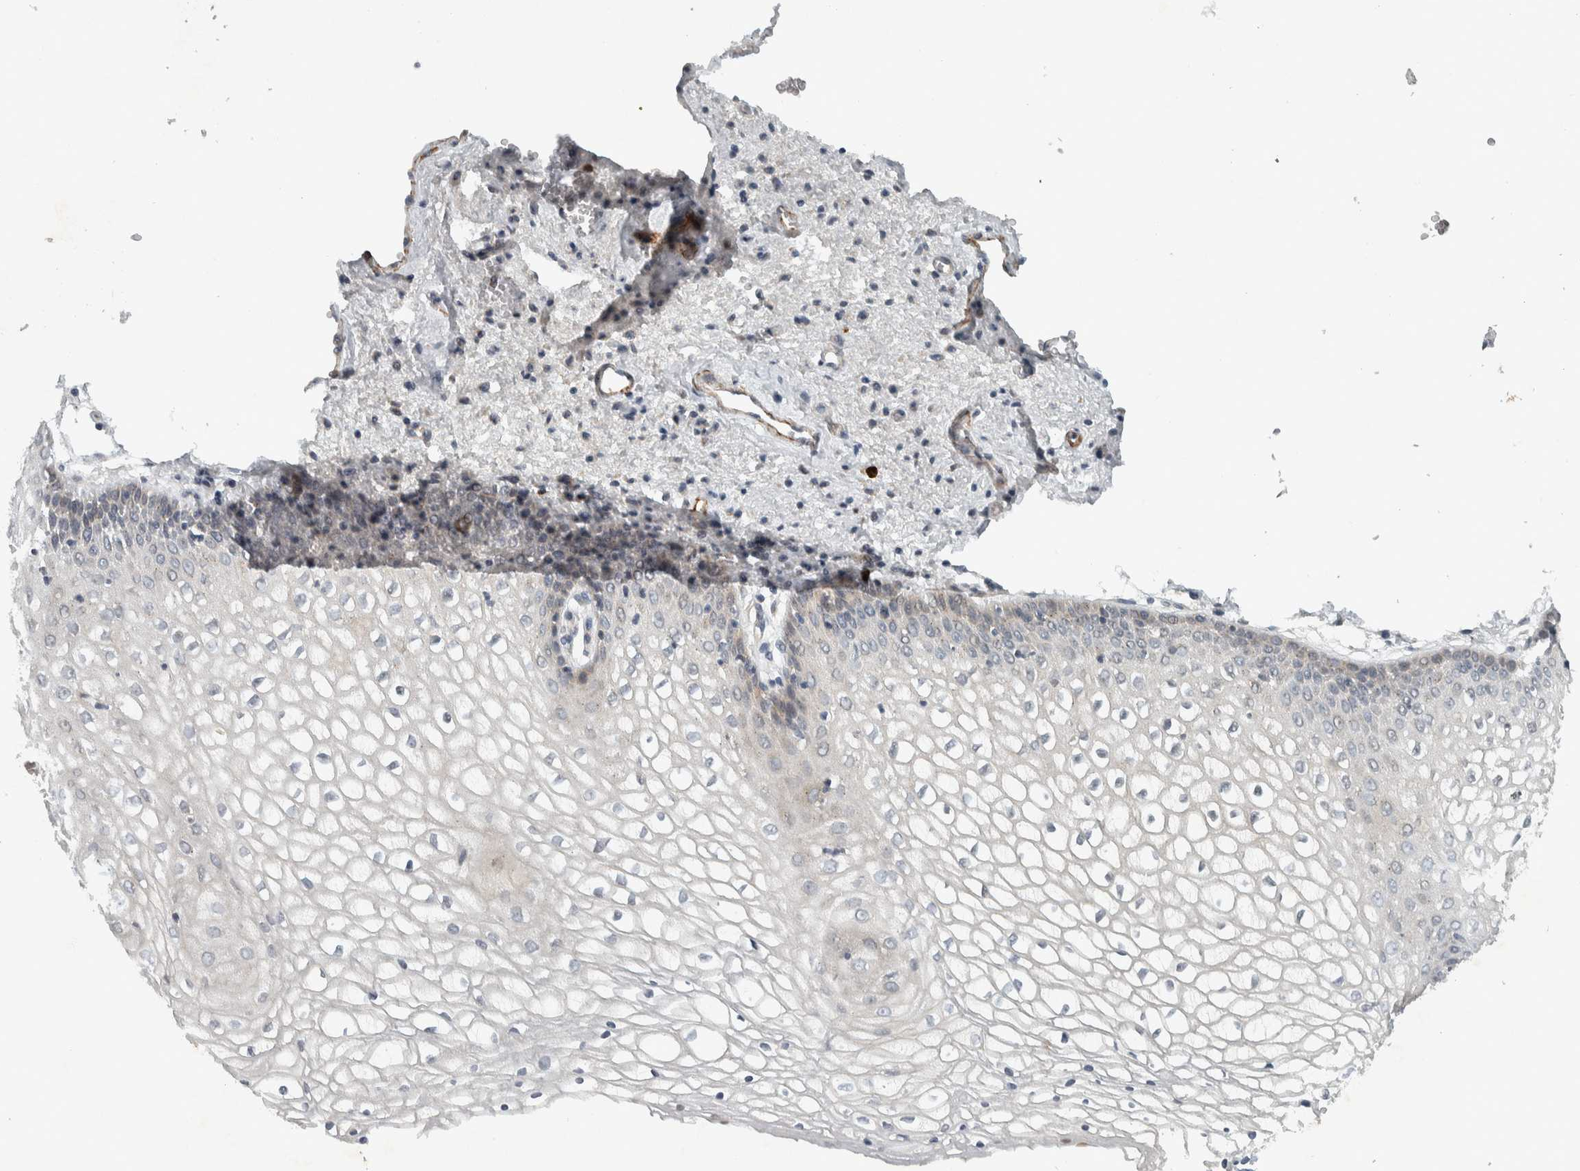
{"staining": {"intensity": "negative", "quantity": "none", "location": "none"}, "tissue": "vagina", "cell_type": "Squamous epithelial cells", "image_type": "normal", "snomed": [{"axis": "morphology", "description": "Normal tissue, NOS"}, {"axis": "topography", "description": "Vagina"}], "caption": "Immunohistochemistry (IHC) histopathology image of benign vagina: human vagina stained with DAB exhibits no significant protein staining in squamous epithelial cells.", "gene": "LBHD1", "patient": {"sex": "female", "age": 34}}